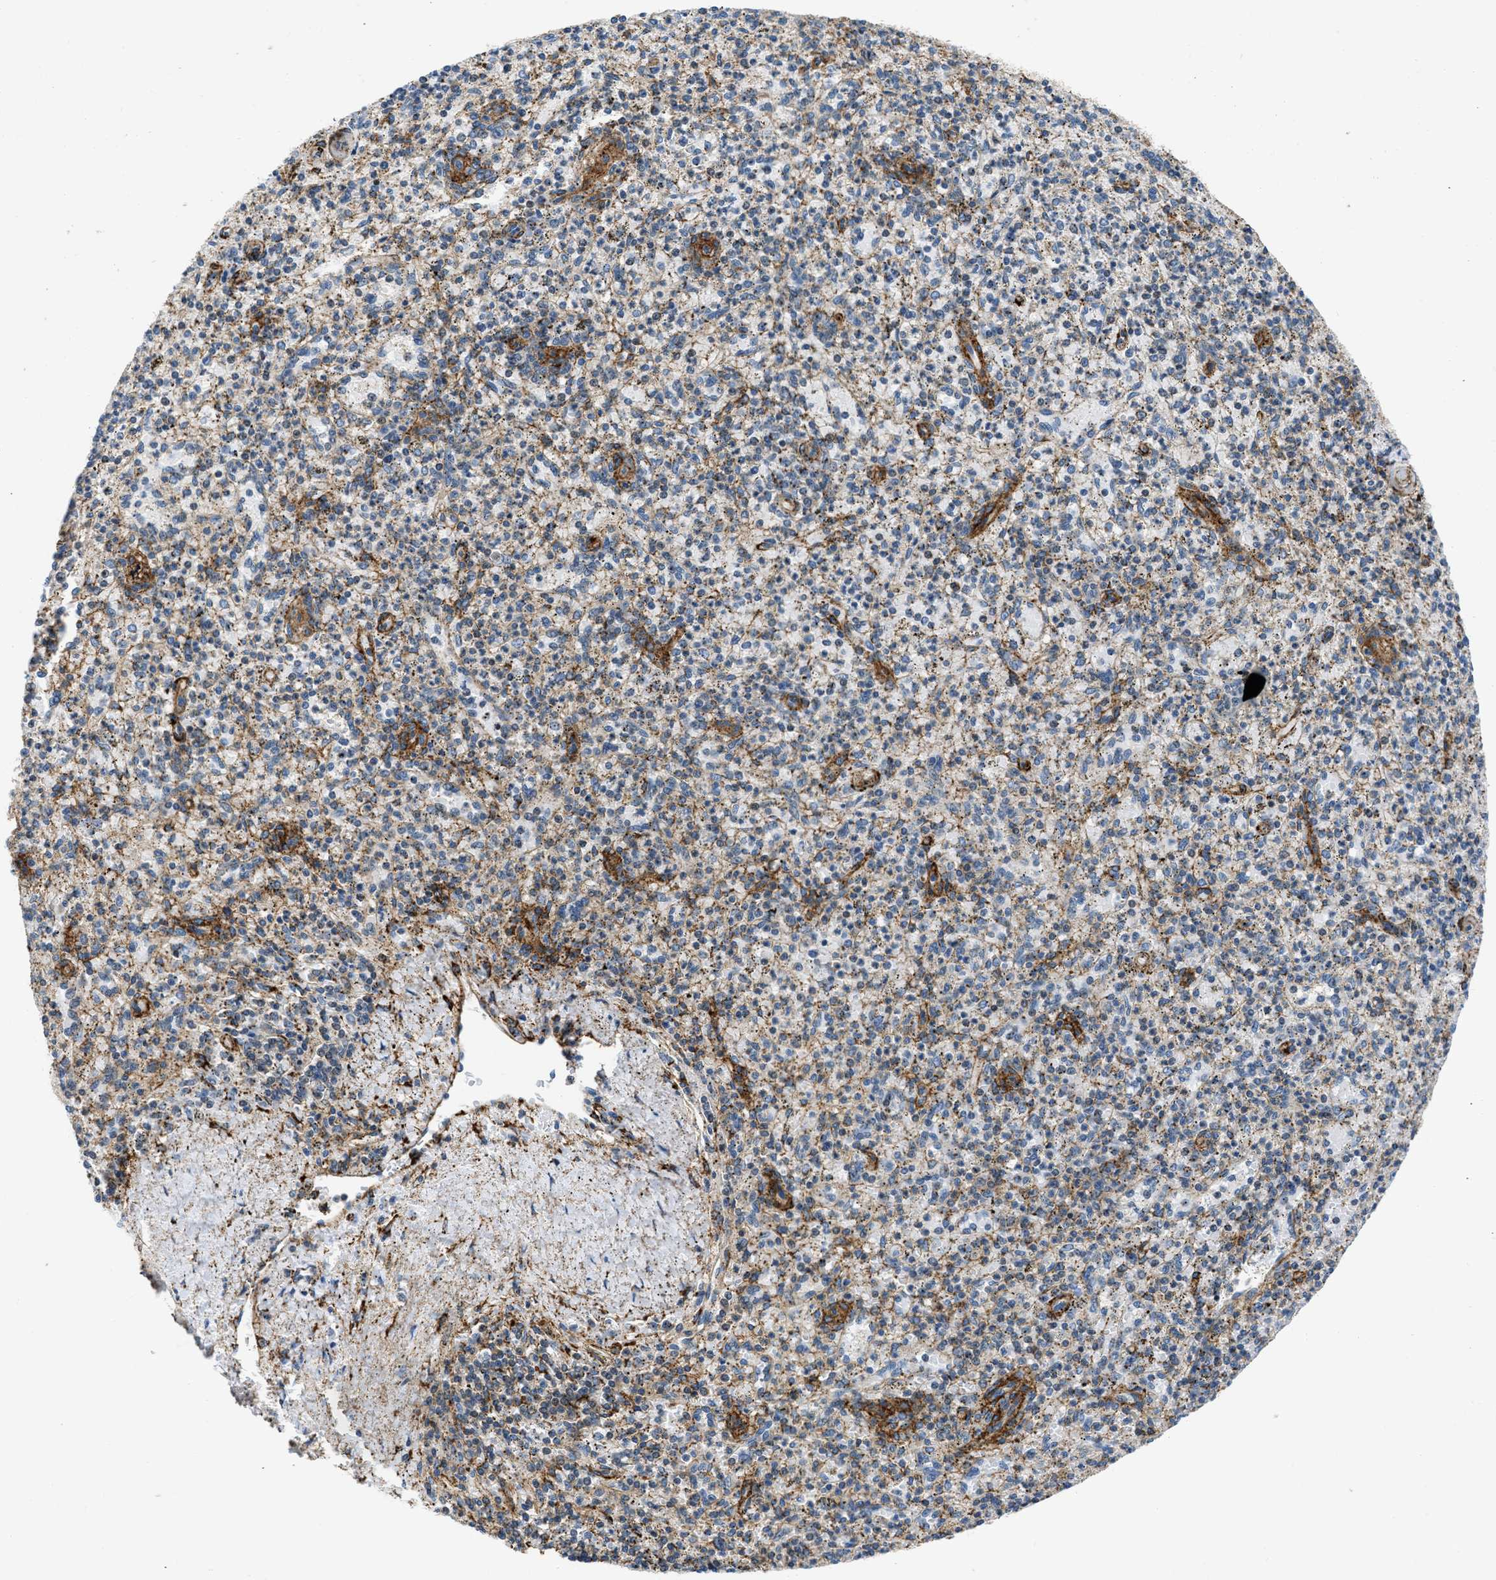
{"staining": {"intensity": "weak", "quantity": "25%-75%", "location": "cytoplasmic/membranous"}, "tissue": "spleen", "cell_type": "Cells in red pulp", "image_type": "normal", "snomed": [{"axis": "morphology", "description": "Normal tissue, NOS"}, {"axis": "topography", "description": "Spleen"}], "caption": "Spleen stained with DAB IHC displays low levels of weak cytoplasmic/membranous positivity in about 25%-75% of cells in red pulp.", "gene": "SEPTIN2", "patient": {"sex": "male", "age": 72}}